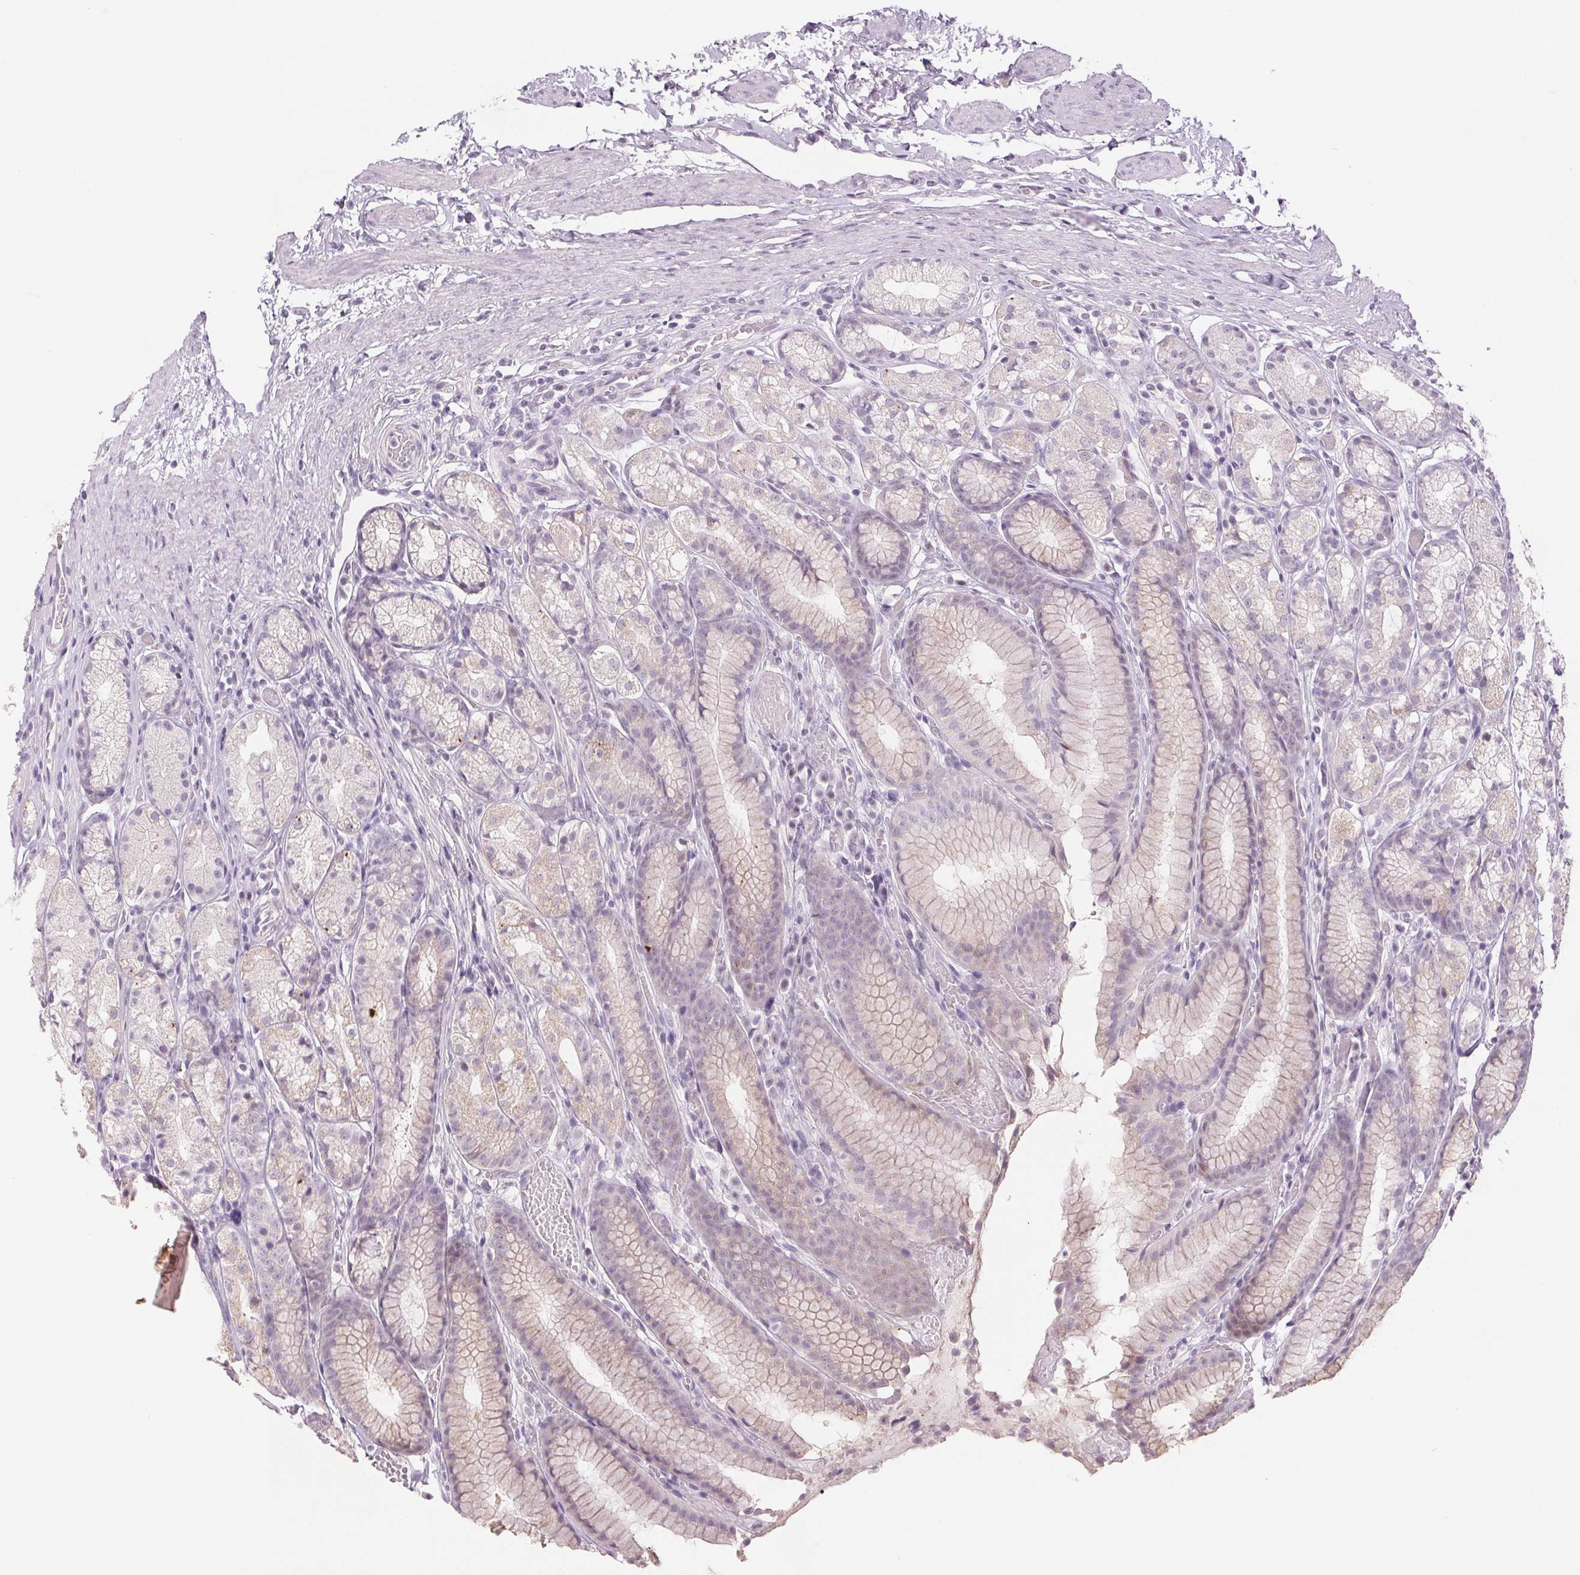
{"staining": {"intensity": "weak", "quantity": "25%-75%", "location": "cytoplasmic/membranous"}, "tissue": "stomach", "cell_type": "Glandular cells", "image_type": "normal", "snomed": [{"axis": "morphology", "description": "Normal tissue, NOS"}, {"axis": "topography", "description": "Stomach"}], "caption": "A brown stain highlights weak cytoplasmic/membranous expression of a protein in glandular cells of normal human stomach.", "gene": "EHHADH", "patient": {"sex": "male", "age": 70}}